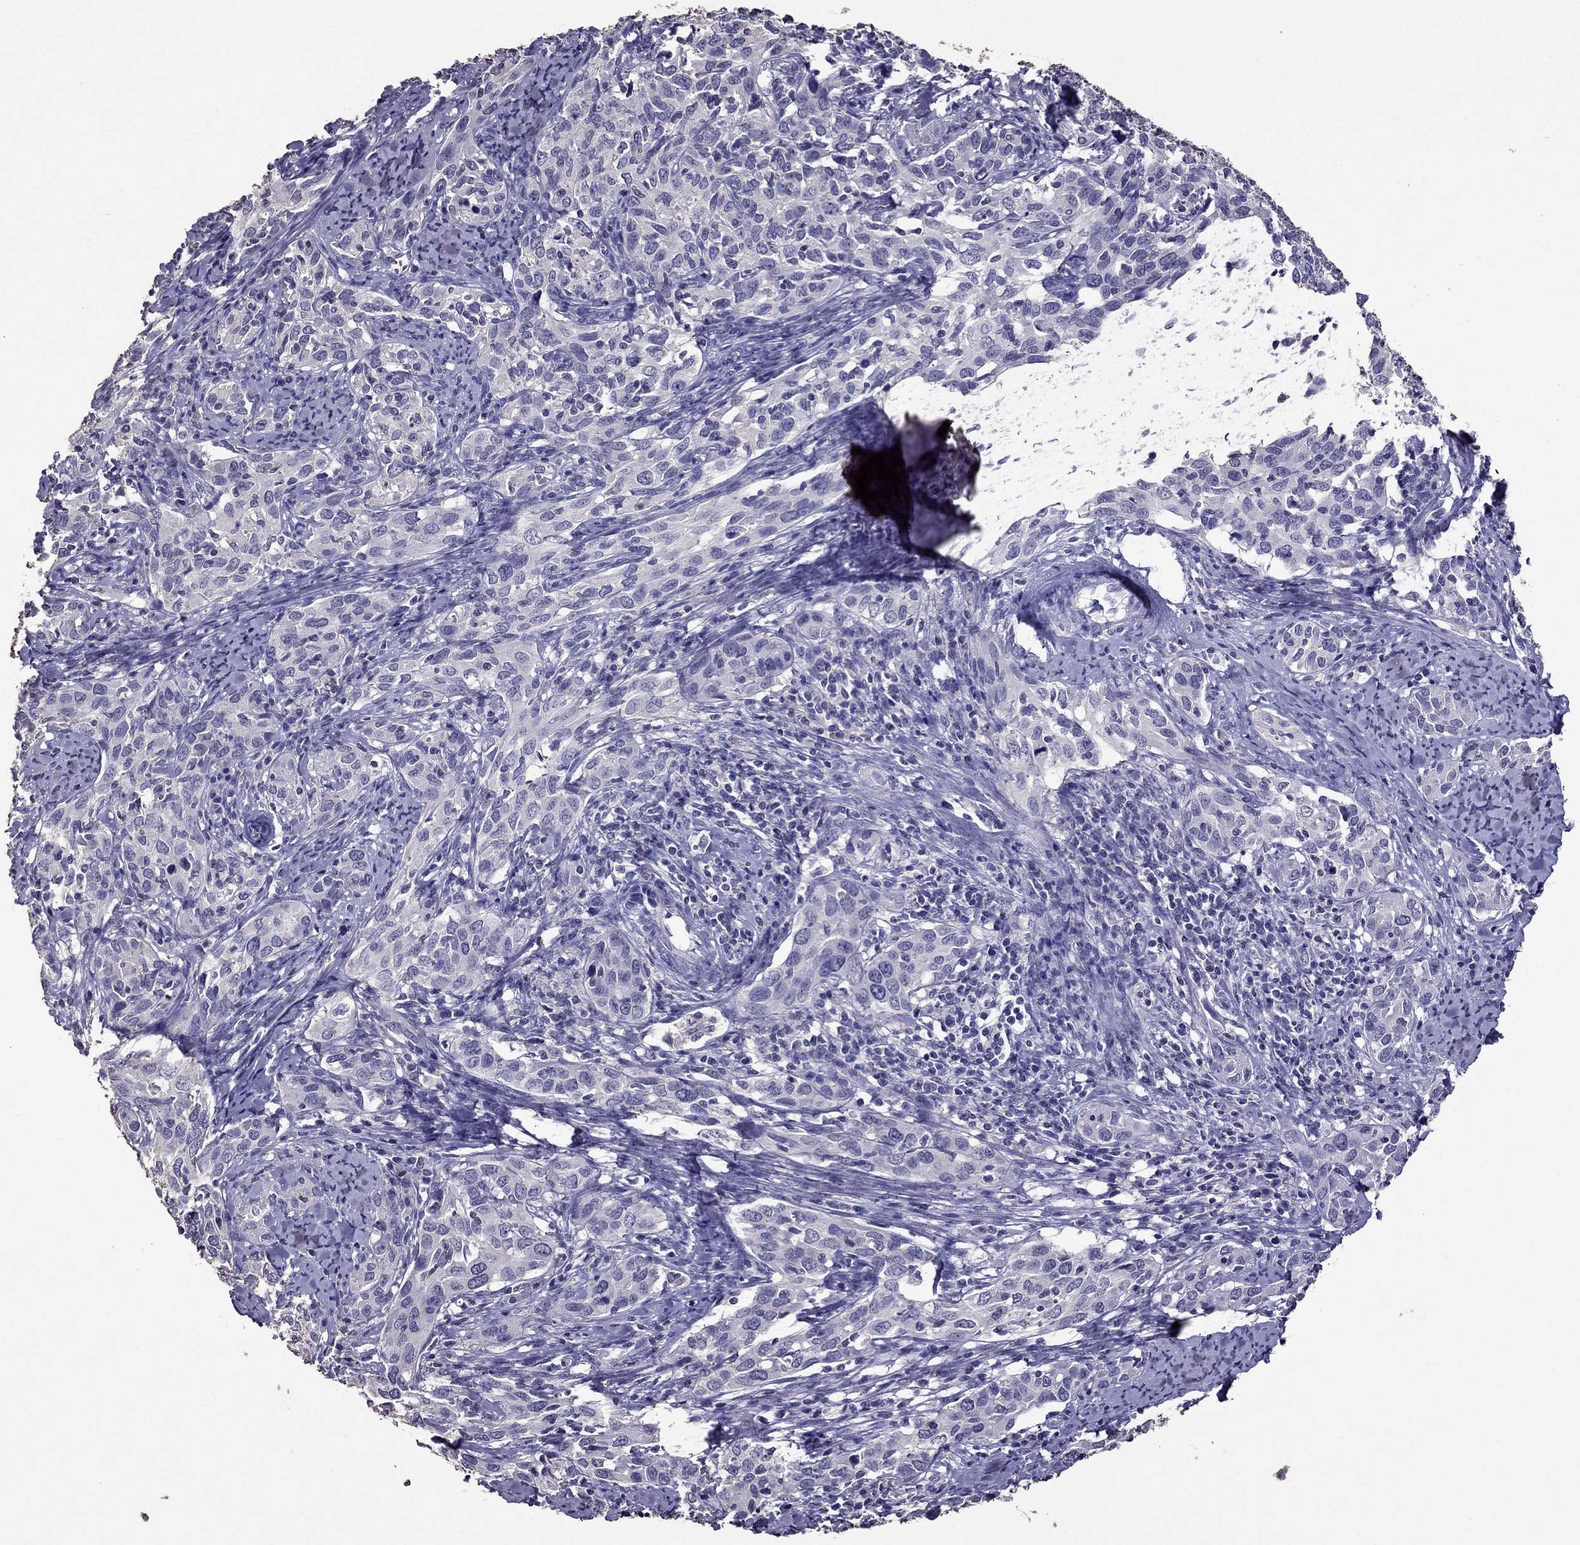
{"staining": {"intensity": "negative", "quantity": "none", "location": "none"}, "tissue": "cervical cancer", "cell_type": "Tumor cells", "image_type": "cancer", "snomed": [{"axis": "morphology", "description": "Squamous cell carcinoma, NOS"}, {"axis": "topography", "description": "Cervix"}], "caption": "Micrograph shows no protein staining in tumor cells of squamous cell carcinoma (cervical) tissue. (DAB (3,3'-diaminobenzidine) immunohistochemistry (IHC) with hematoxylin counter stain).", "gene": "NKX3-1", "patient": {"sex": "female", "age": 51}}